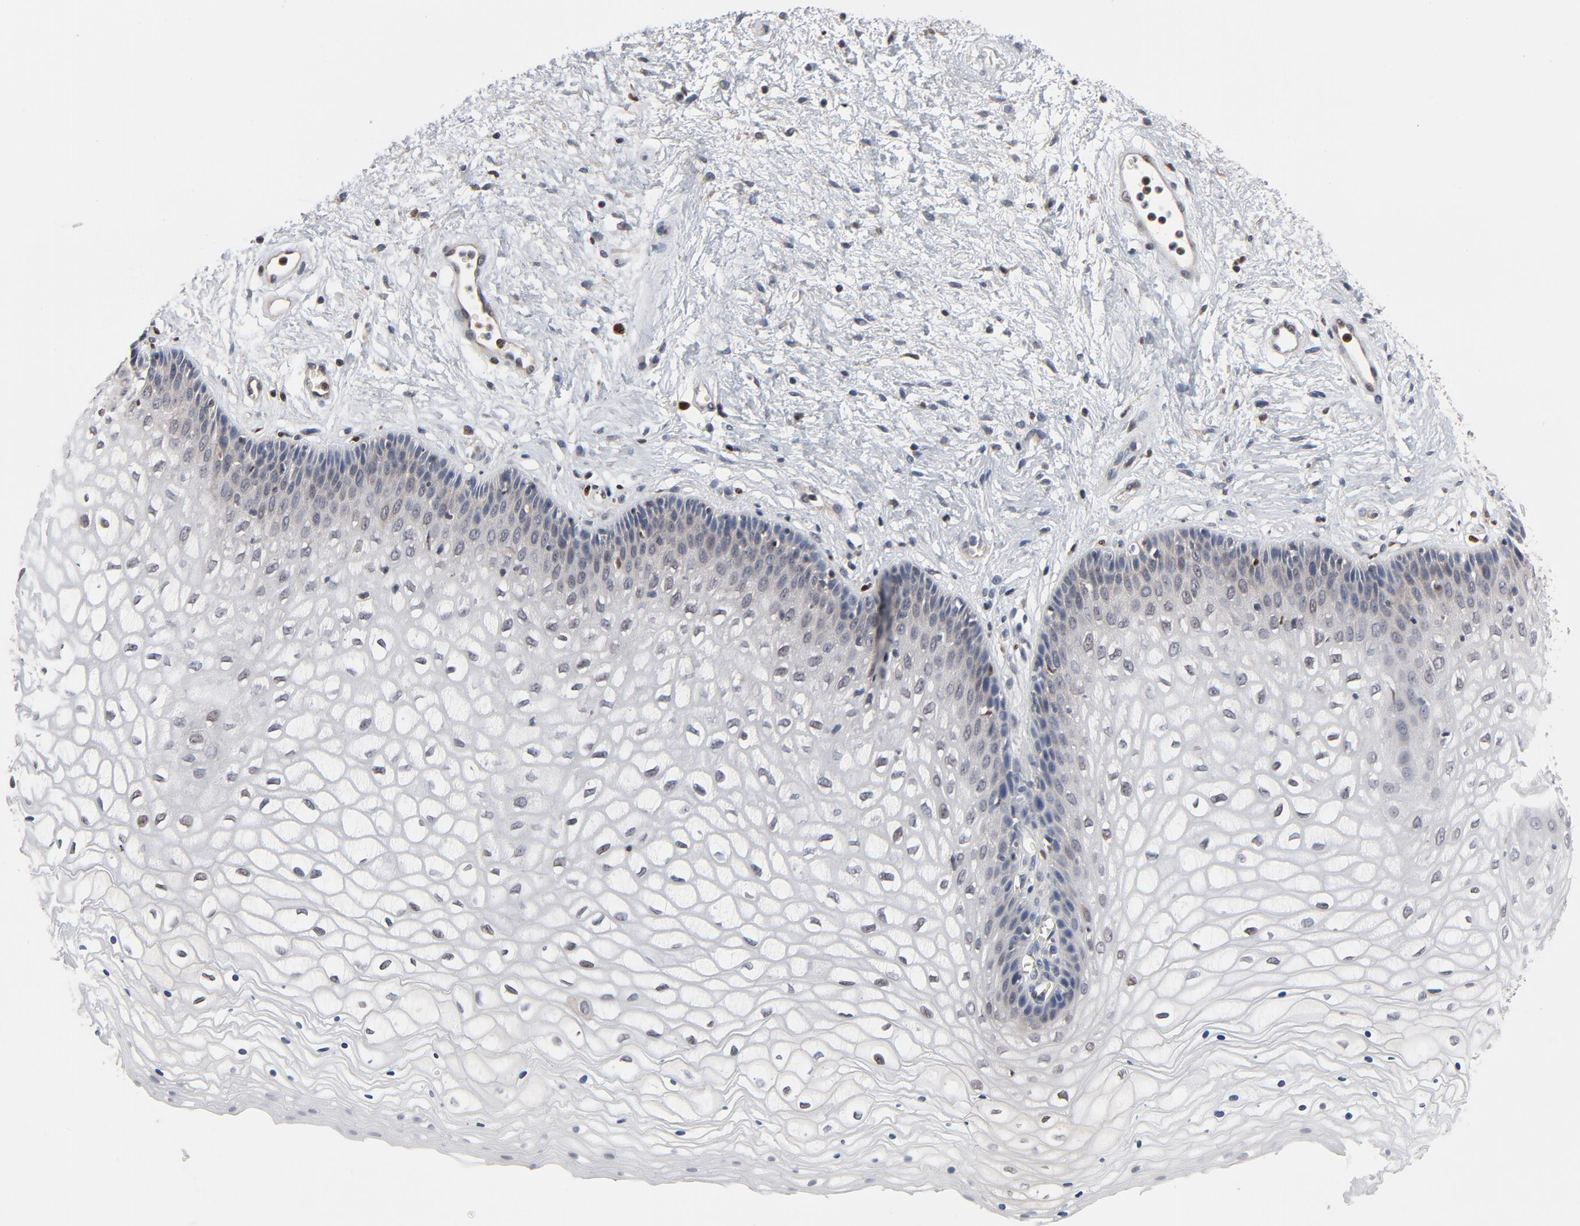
{"staining": {"intensity": "negative", "quantity": "none", "location": "none"}, "tissue": "vagina", "cell_type": "Squamous epithelial cells", "image_type": "normal", "snomed": [{"axis": "morphology", "description": "Normal tissue, NOS"}, {"axis": "topography", "description": "Vagina"}], "caption": "Photomicrograph shows no protein staining in squamous epithelial cells of normal vagina.", "gene": "NFKB1", "patient": {"sex": "female", "age": 34}}